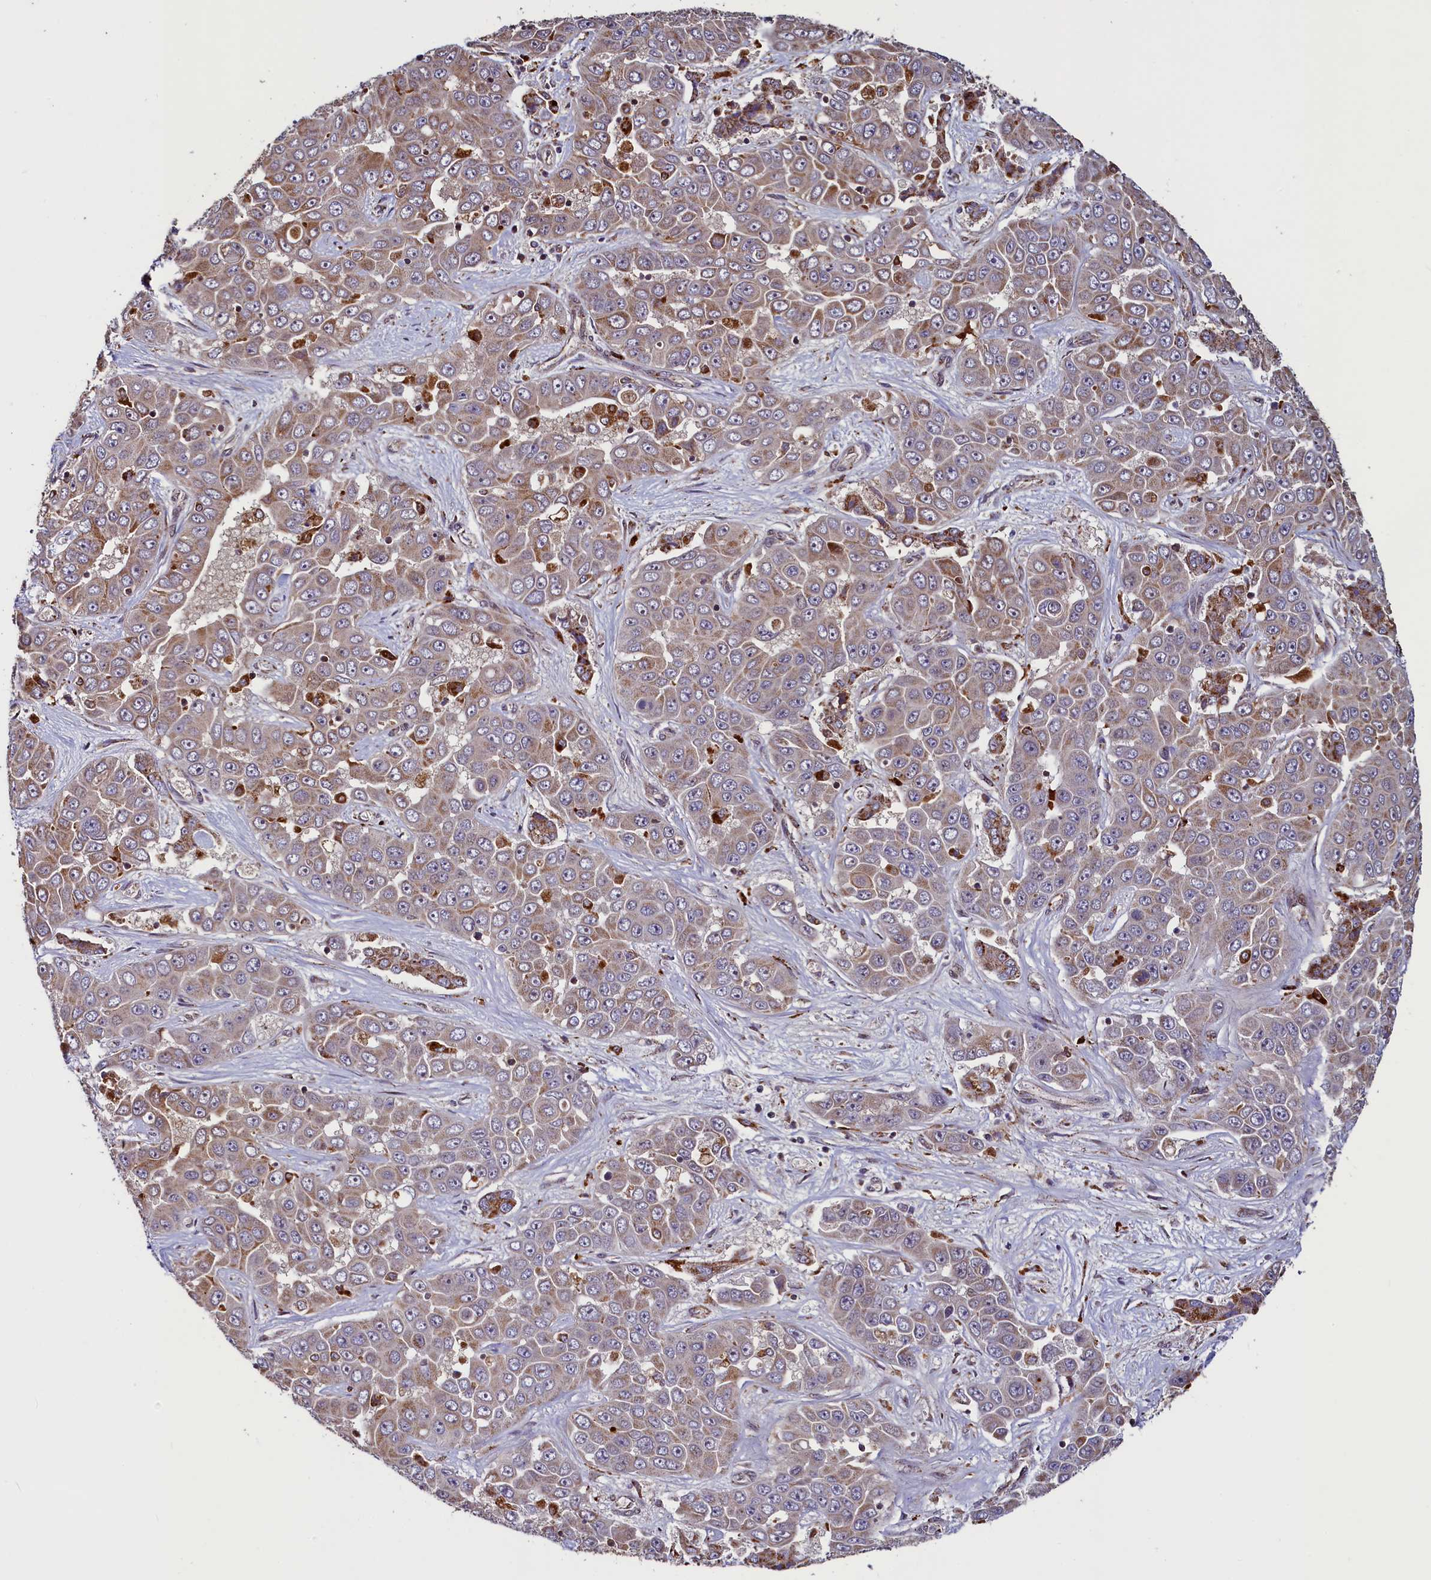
{"staining": {"intensity": "weak", "quantity": "25%-75%", "location": "cytoplasmic/membranous"}, "tissue": "liver cancer", "cell_type": "Tumor cells", "image_type": "cancer", "snomed": [{"axis": "morphology", "description": "Cholangiocarcinoma"}, {"axis": "topography", "description": "Liver"}], "caption": "Immunohistochemistry micrograph of neoplastic tissue: human liver cancer stained using immunohistochemistry (IHC) shows low levels of weak protein expression localized specifically in the cytoplasmic/membranous of tumor cells, appearing as a cytoplasmic/membranous brown color.", "gene": "ZNF577", "patient": {"sex": "female", "age": 52}}